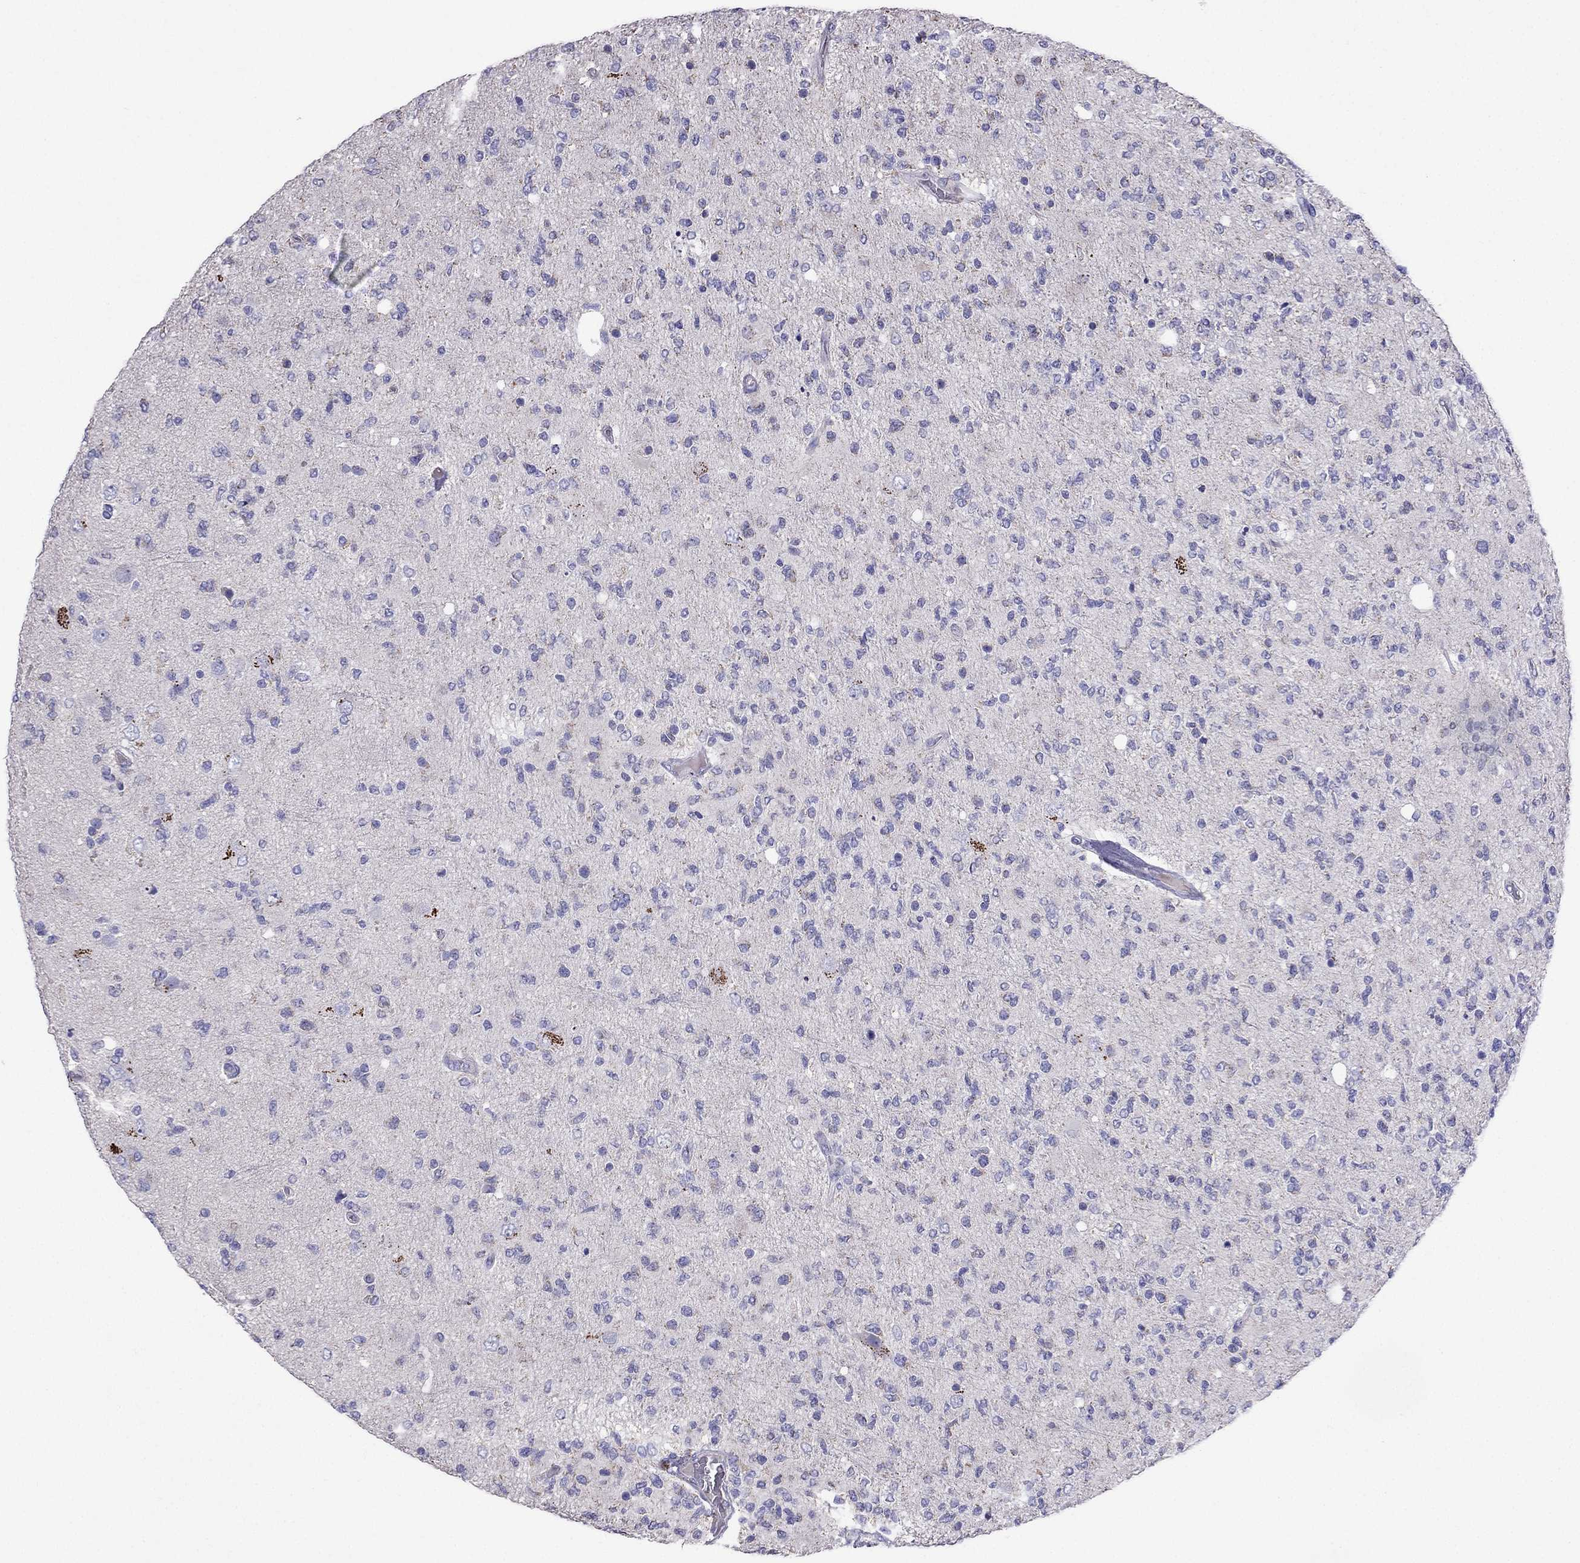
{"staining": {"intensity": "negative", "quantity": "none", "location": "none"}, "tissue": "glioma", "cell_type": "Tumor cells", "image_type": "cancer", "snomed": [{"axis": "morphology", "description": "Glioma, malignant, High grade"}, {"axis": "topography", "description": "Cerebral cortex"}], "caption": "IHC of malignant glioma (high-grade) shows no positivity in tumor cells.", "gene": "DSC1", "patient": {"sex": "male", "age": 70}}